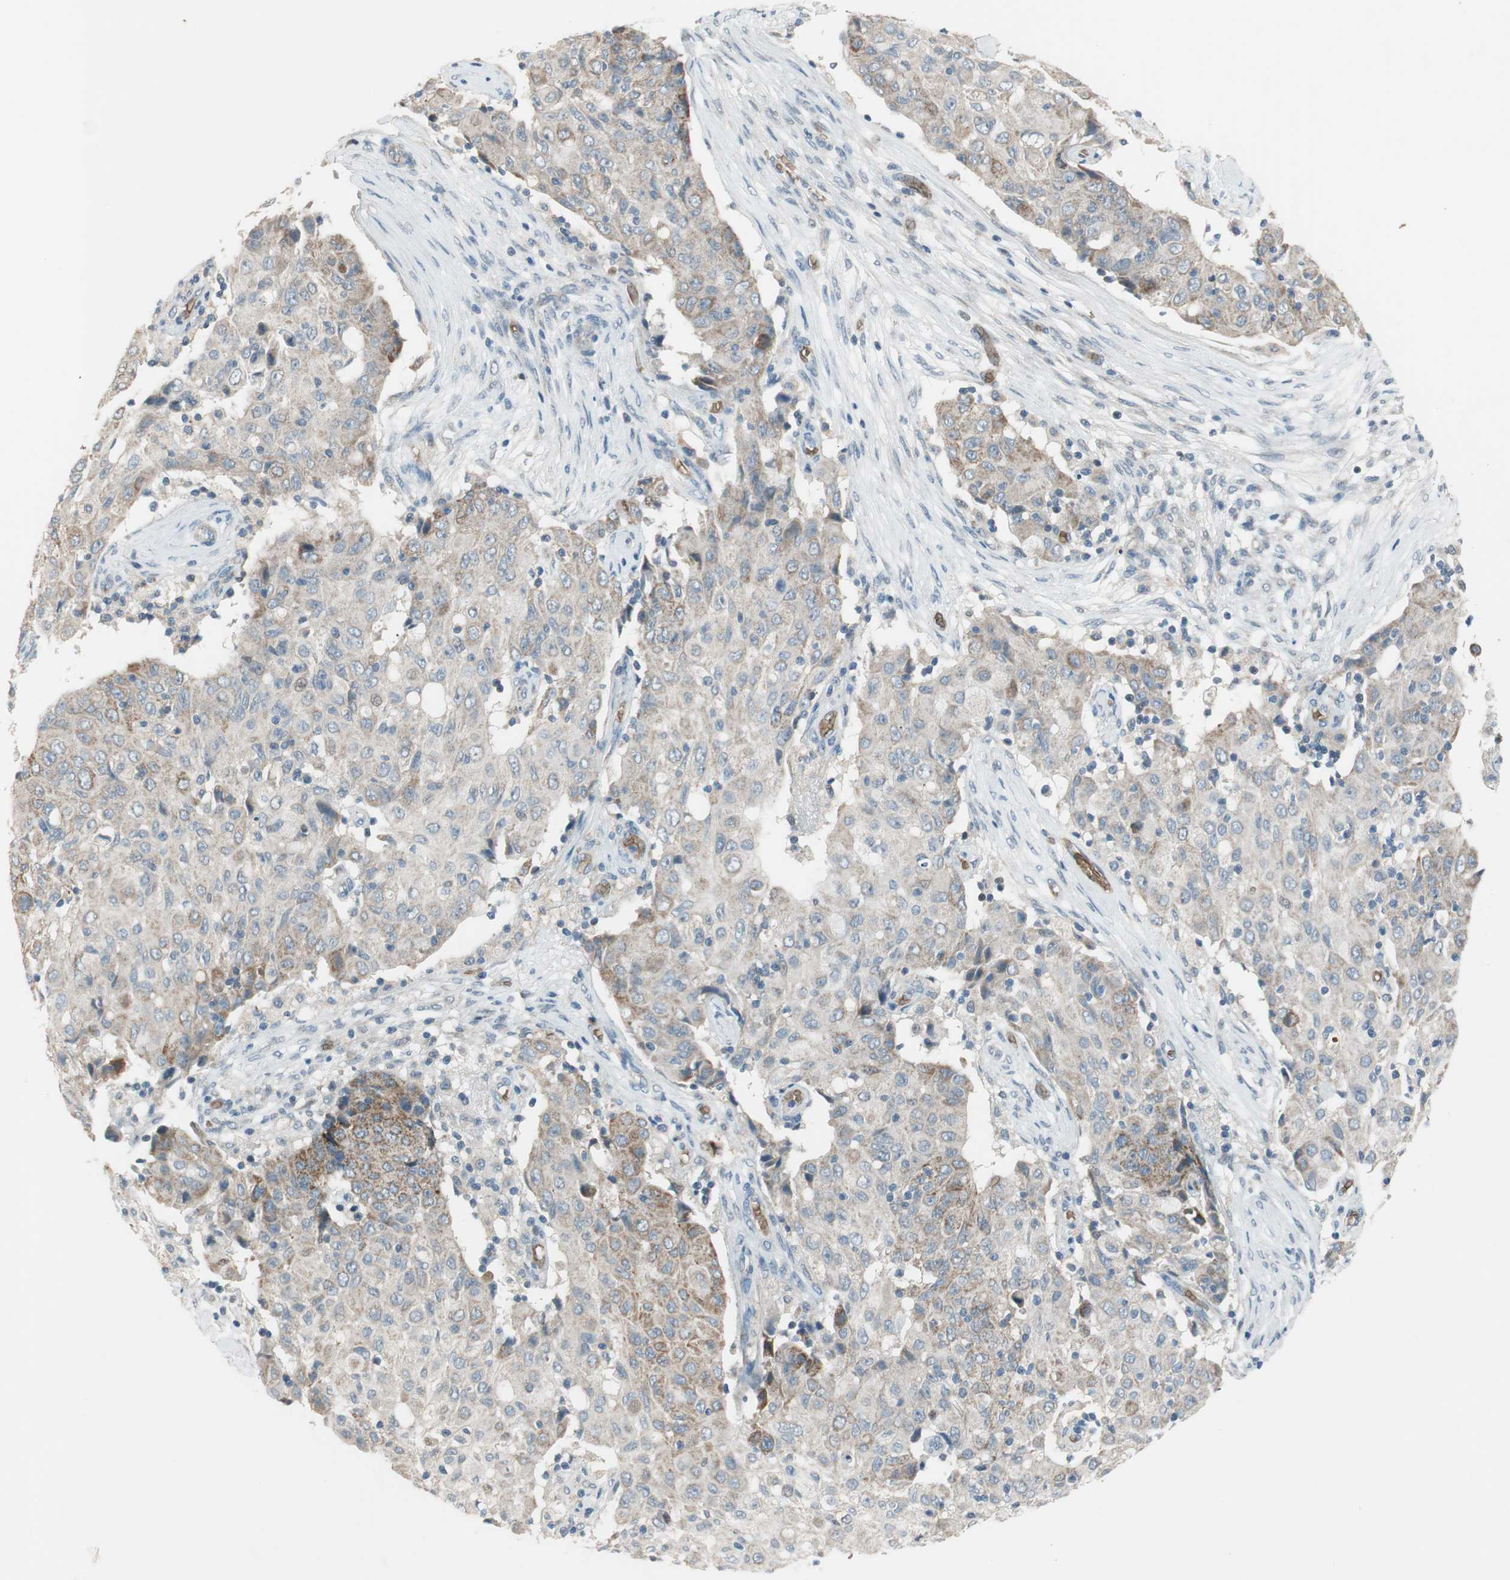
{"staining": {"intensity": "weak", "quantity": "25%-75%", "location": "cytoplasmic/membranous"}, "tissue": "ovarian cancer", "cell_type": "Tumor cells", "image_type": "cancer", "snomed": [{"axis": "morphology", "description": "Carcinoma, endometroid"}, {"axis": "topography", "description": "Ovary"}], "caption": "Tumor cells show low levels of weak cytoplasmic/membranous staining in approximately 25%-75% of cells in ovarian cancer (endometroid carcinoma).", "gene": "GYPC", "patient": {"sex": "female", "age": 42}}